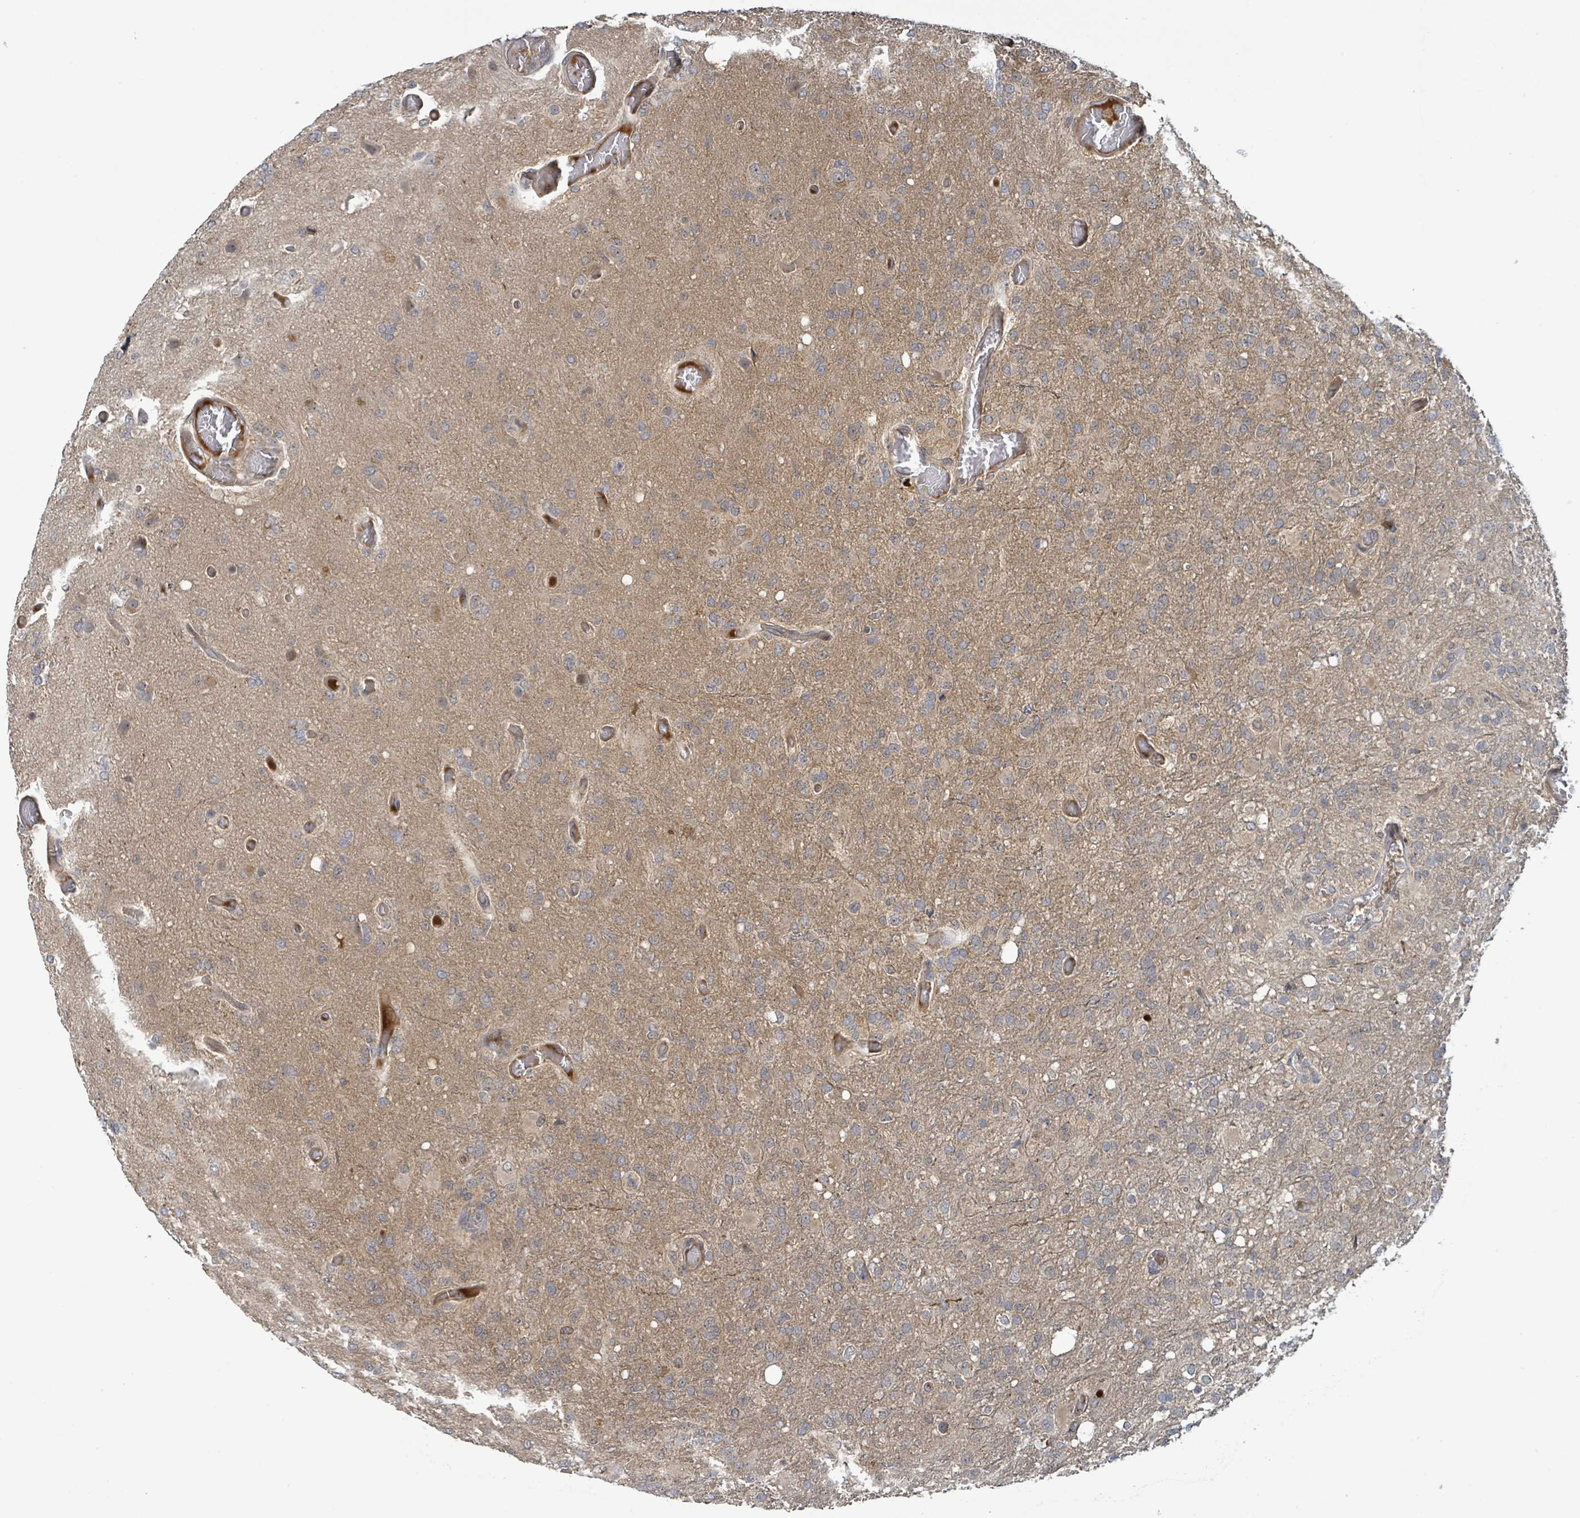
{"staining": {"intensity": "negative", "quantity": "none", "location": "none"}, "tissue": "glioma", "cell_type": "Tumor cells", "image_type": "cancer", "snomed": [{"axis": "morphology", "description": "Glioma, malignant, High grade"}, {"axis": "topography", "description": "Brain"}], "caption": "Malignant glioma (high-grade) was stained to show a protein in brown. There is no significant expression in tumor cells. (DAB immunohistochemistry (IHC) visualized using brightfield microscopy, high magnification).", "gene": "ITGA11", "patient": {"sex": "female", "age": 74}}